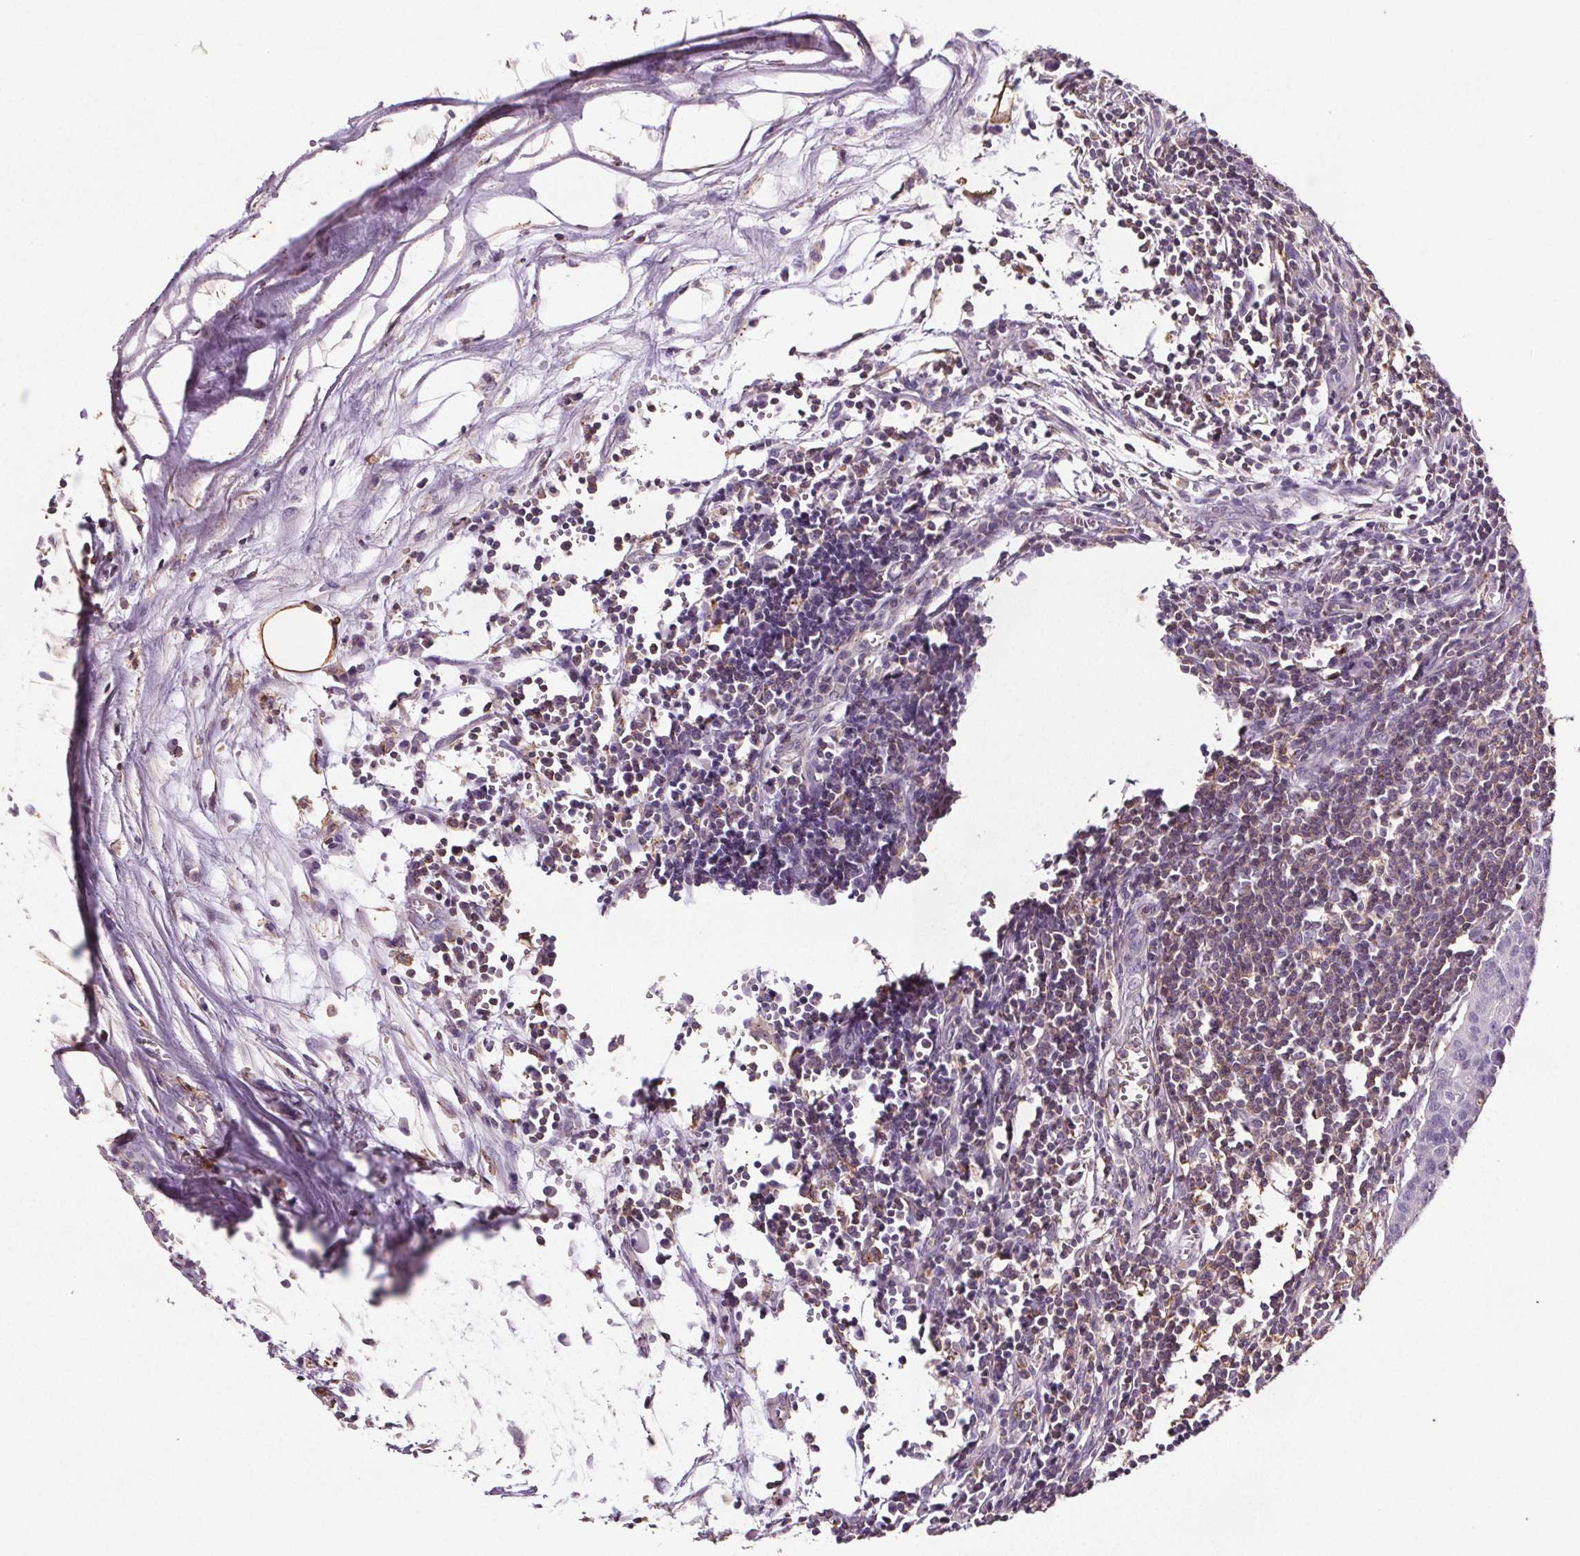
{"staining": {"intensity": "negative", "quantity": "none", "location": "none"}, "tissue": "carcinoid", "cell_type": "Tumor cells", "image_type": "cancer", "snomed": [{"axis": "morphology", "description": "Carcinoid, malignant, NOS"}, {"axis": "topography", "description": "Colon"}], "caption": "This histopathology image is of carcinoid stained with immunohistochemistry to label a protein in brown with the nuclei are counter-stained blue. There is no positivity in tumor cells. (DAB (3,3'-diaminobenzidine) IHC with hematoxylin counter stain).", "gene": "C19orf84", "patient": {"sex": "male", "age": 81}}